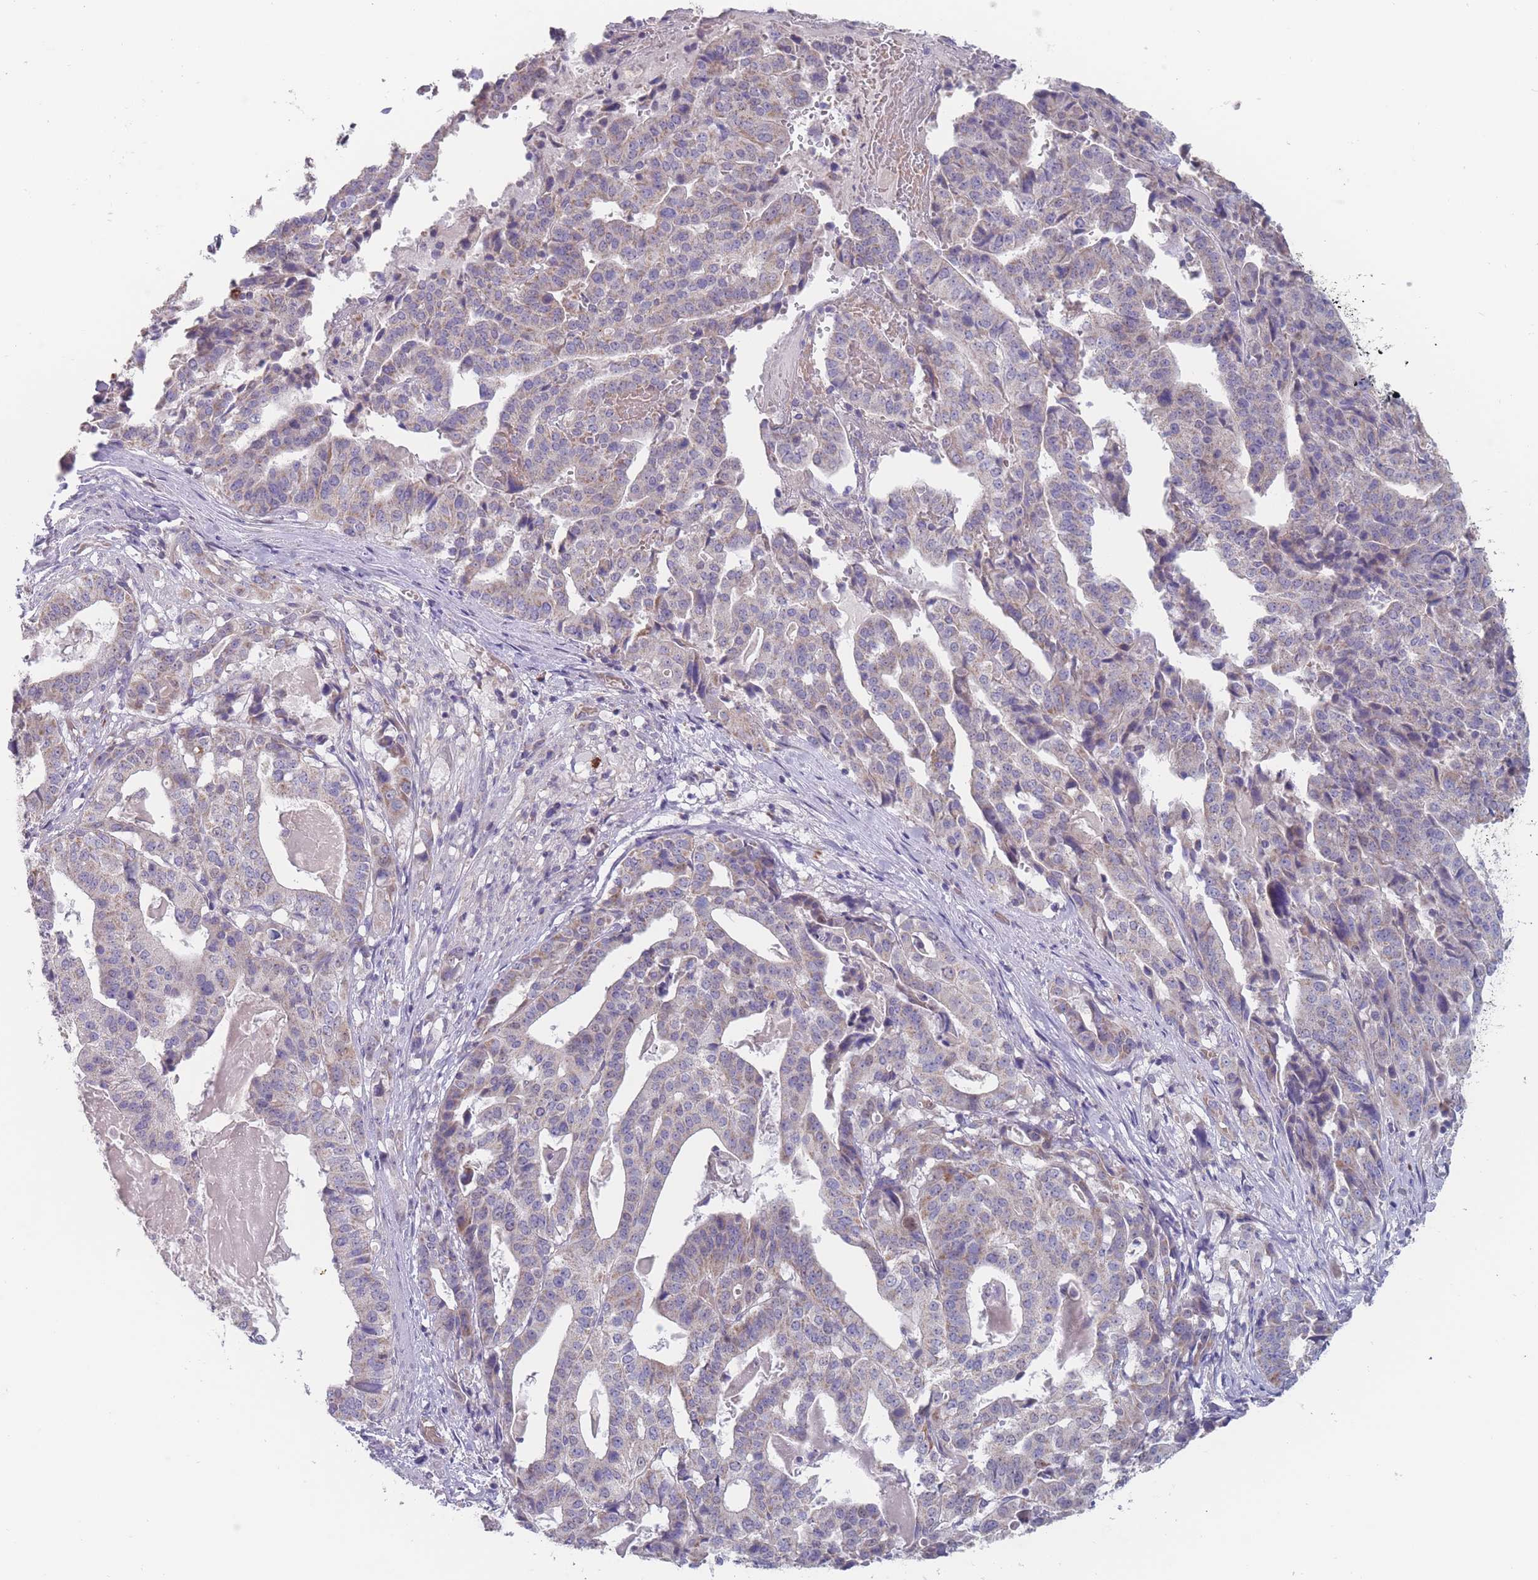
{"staining": {"intensity": "weak", "quantity": "25%-75%", "location": "cytoplasmic/membranous"}, "tissue": "stomach cancer", "cell_type": "Tumor cells", "image_type": "cancer", "snomed": [{"axis": "morphology", "description": "Adenocarcinoma, NOS"}, {"axis": "topography", "description": "Stomach"}], "caption": "Stomach cancer stained for a protein exhibits weak cytoplasmic/membranous positivity in tumor cells.", "gene": "PEX7", "patient": {"sex": "male", "age": 48}}